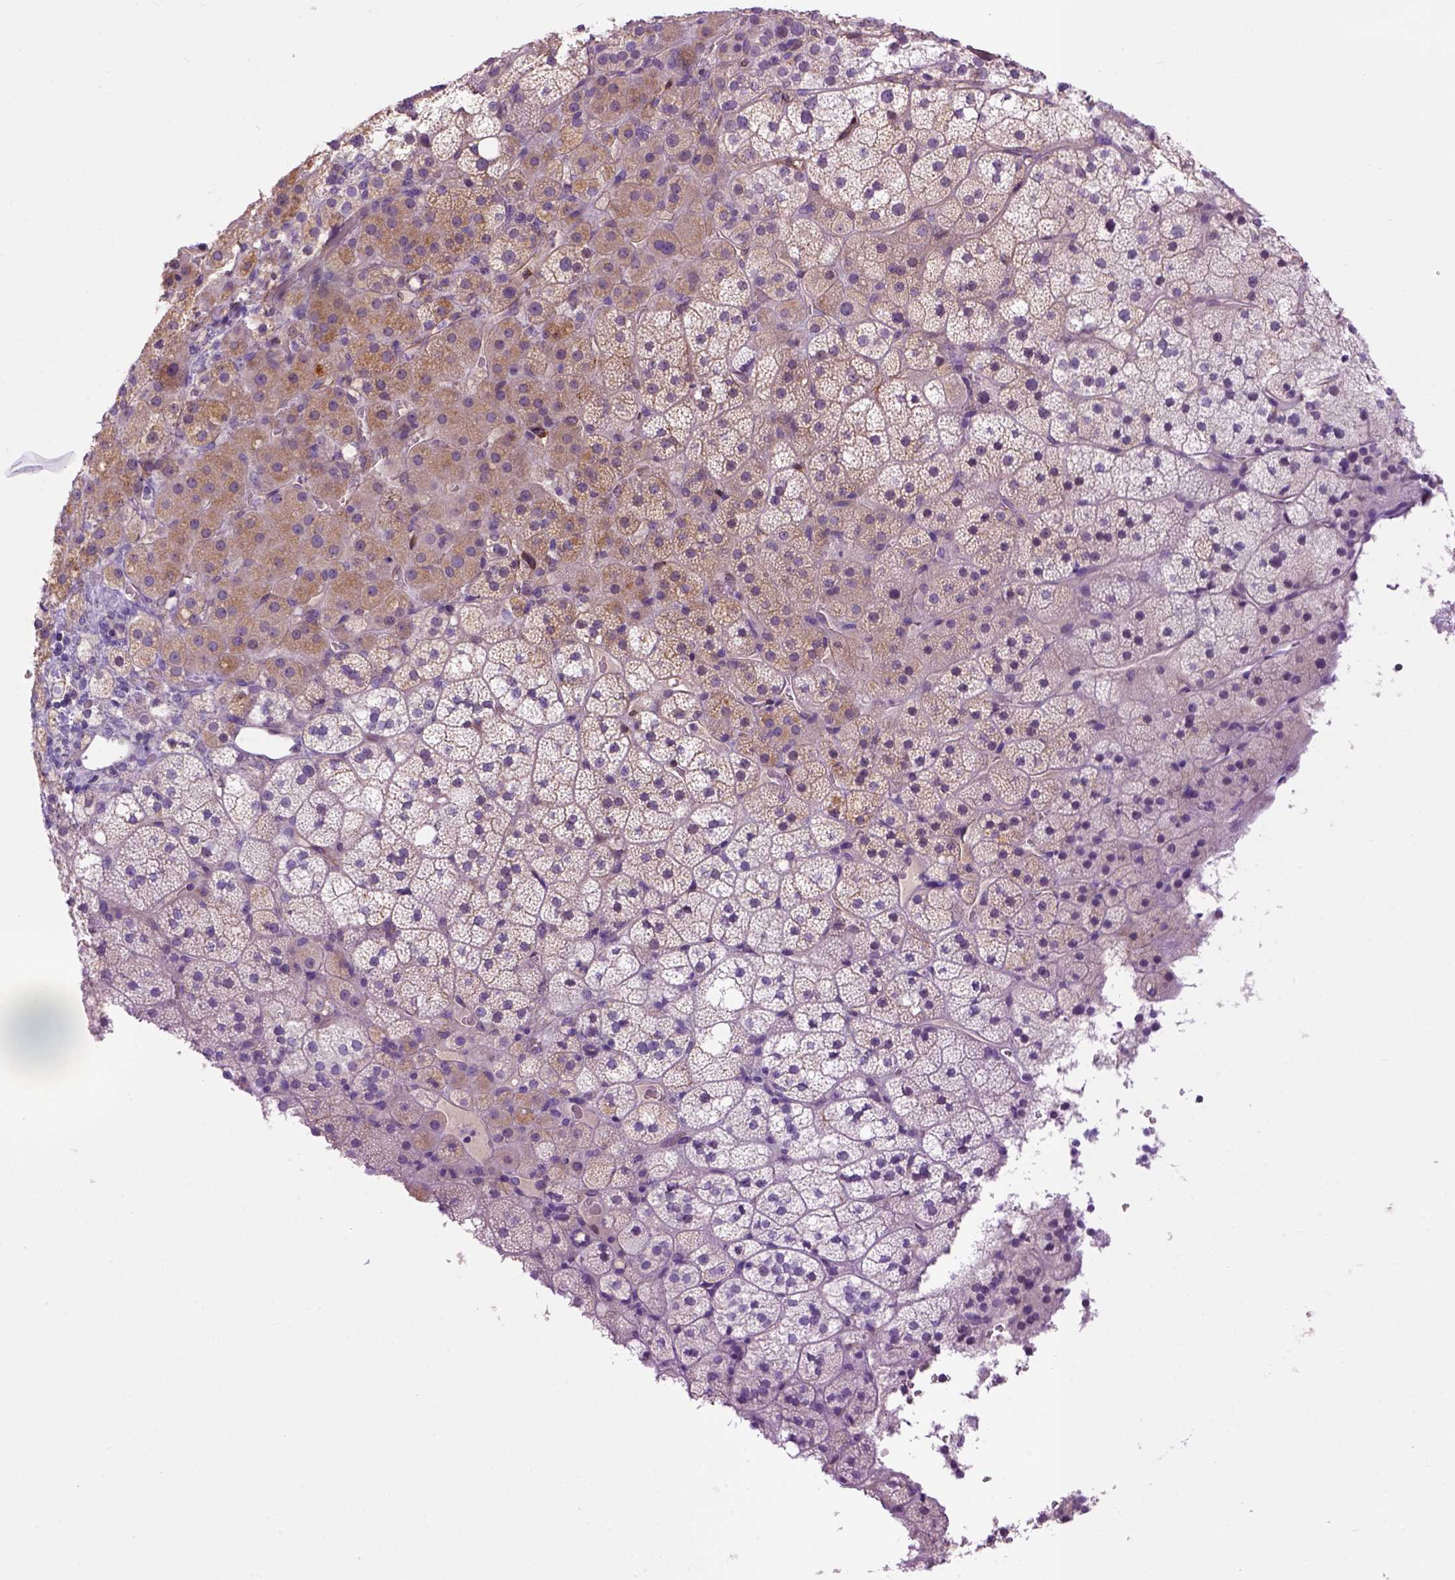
{"staining": {"intensity": "moderate", "quantity": "25%-75%", "location": "cytoplasmic/membranous"}, "tissue": "adrenal gland", "cell_type": "Glandular cells", "image_type": "normal", "snomed": [{"axis": "morphology", "description": "Normal tissue, NOS"}, {"axis": "topography", "description": "Adrenal gland"}], "caption": "Immunohistochemical staining of normal human adrenal gland exhibits 25%-75% levels of moderate cytoplasmic/membranous protein positivity in approximately 25%-75% of glandular cells.", "gene": "CASKIN2", "patient": {"sex": "male", "age": 53}}